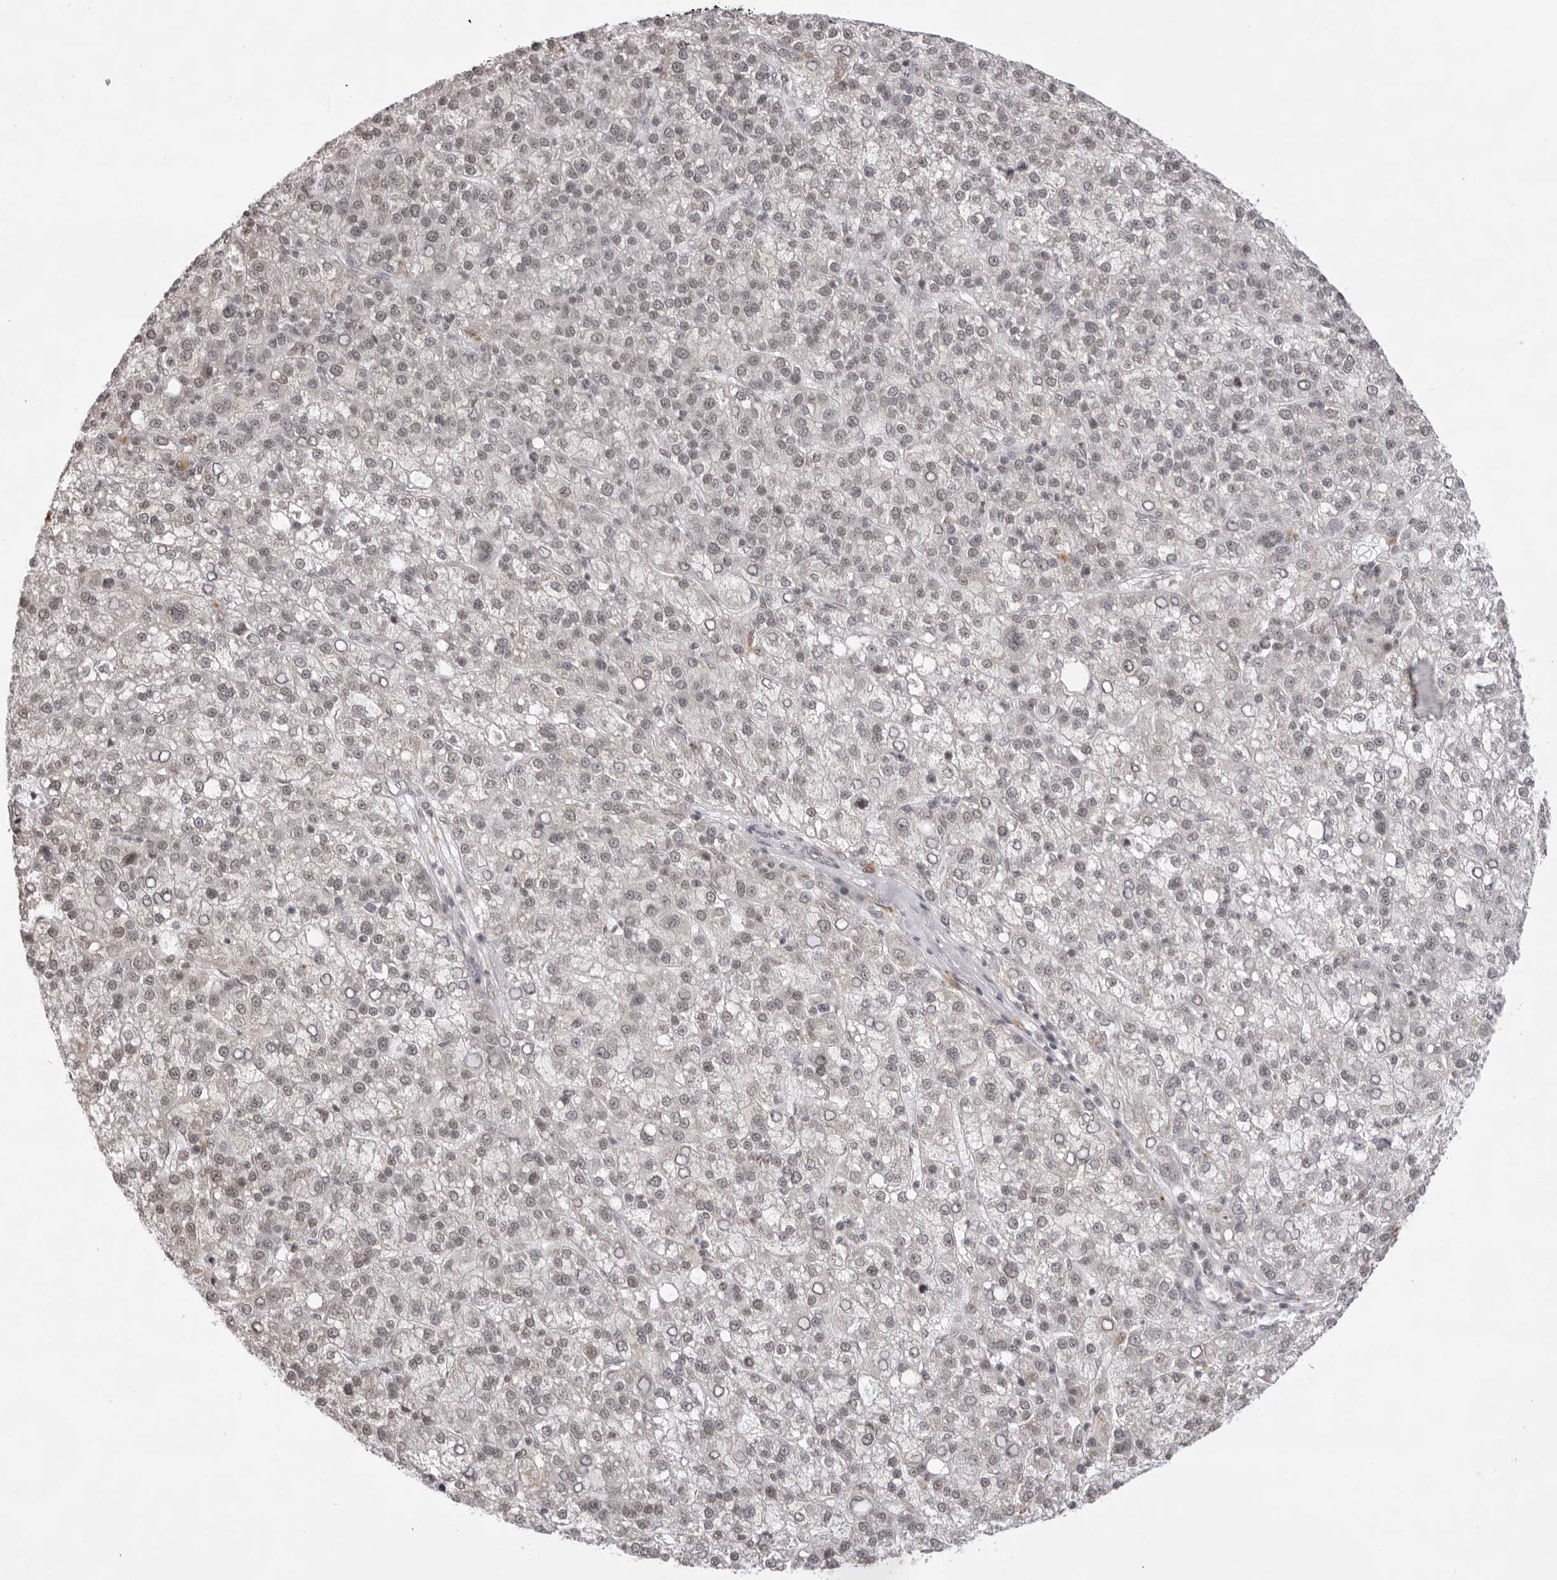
{"staining": {"intensity": "weak", "quantity": ">75%", "location": "nuclear"}, "tissue": "liver cancer", "cell_type": "Tumor cells", "image_type": "cancer", "snomed": [{"axis": "morphology", "description": "Carcinoma, Hepatocellular, NOS"}, {"axis": "topography", "description": "Liver"}], "caption": "The photomicrograph exhibits staining of liver cancer (hepatocellular carcinoma), revealing weak nuclear protein expression (brown color) within tumor cells.", "gene": "NTM", "patient": {"sex": "female", "age": 58}}